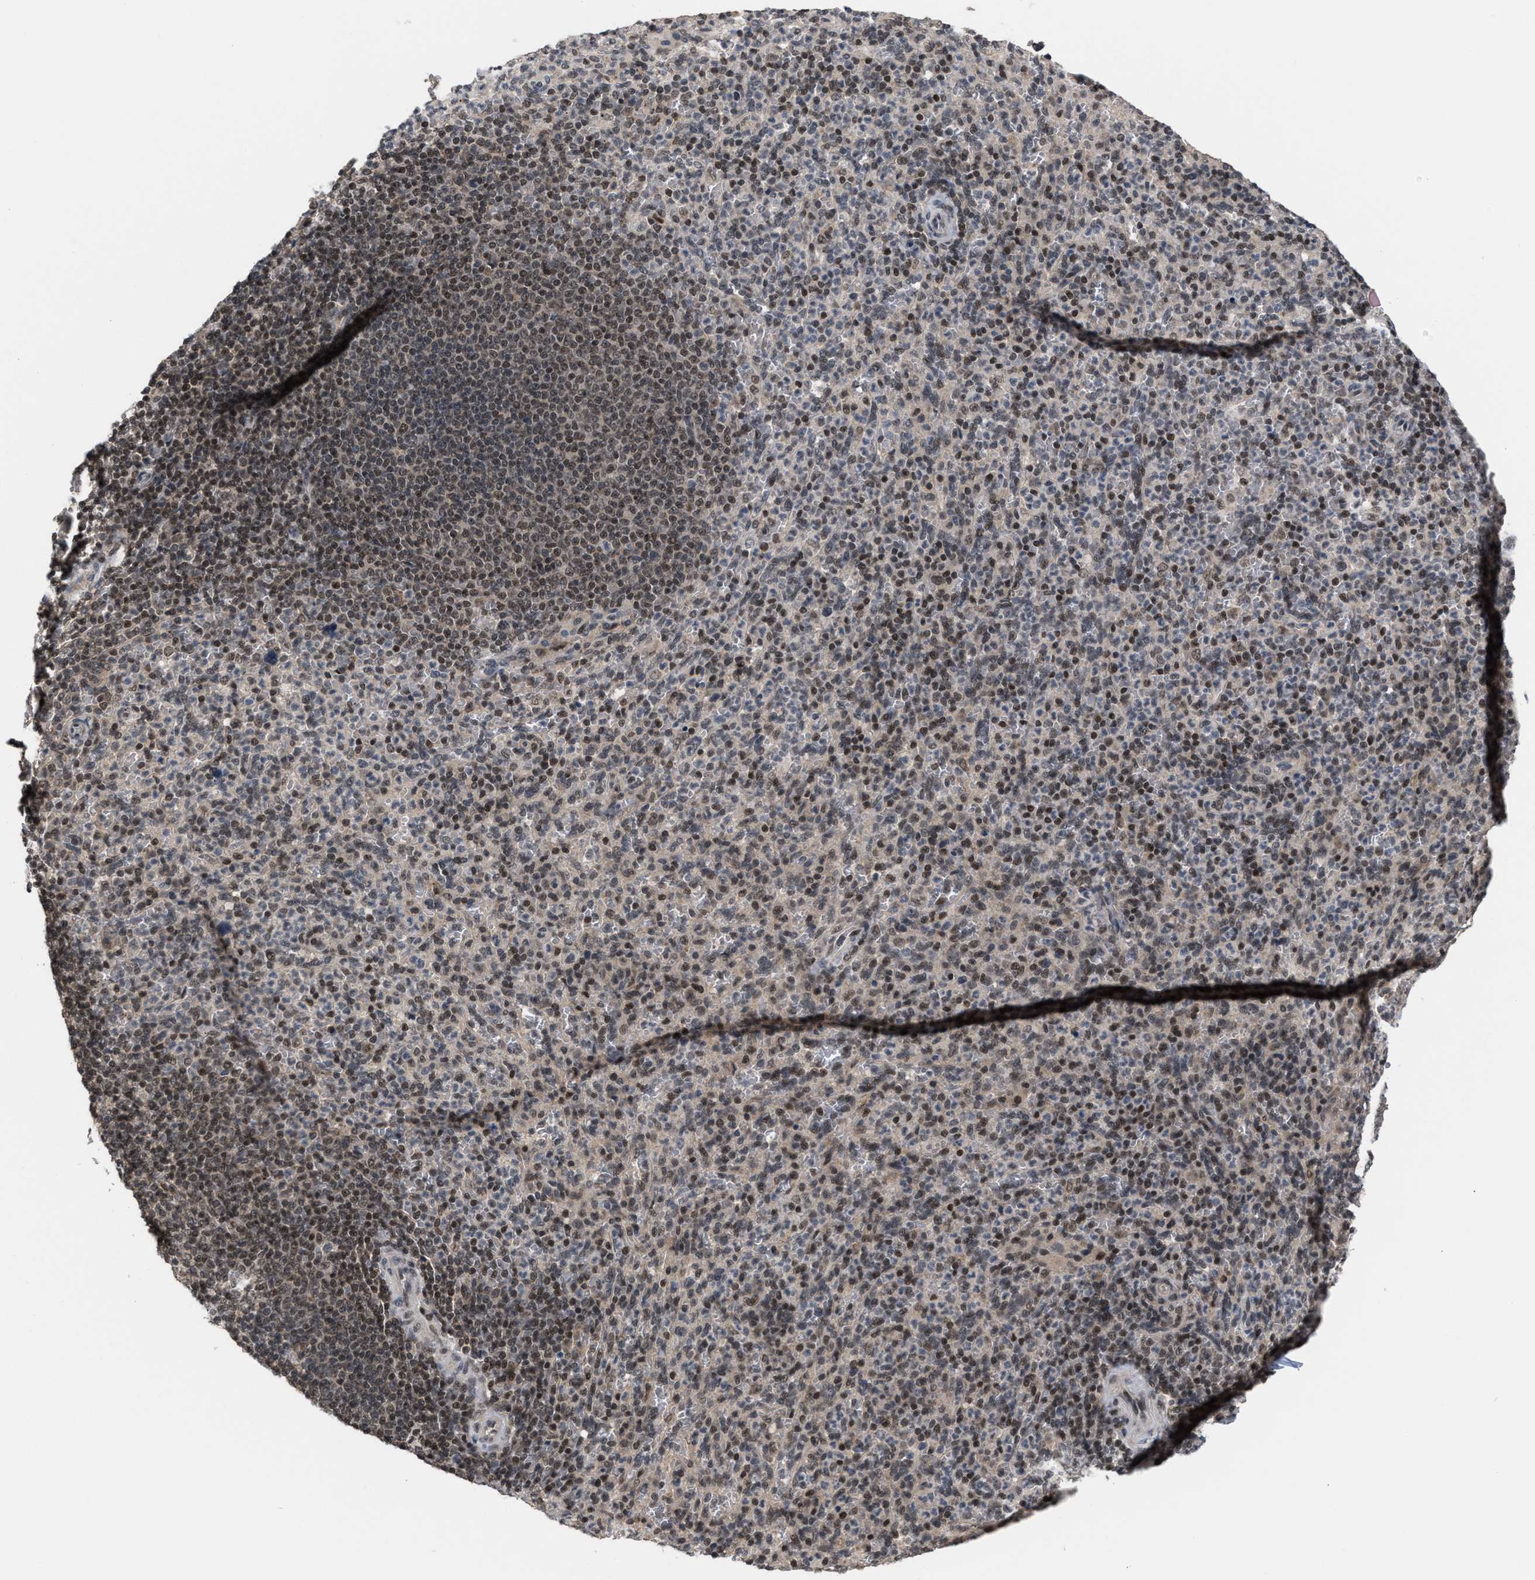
{"staining": {"intensity": "moderate", "quantity": "25%-75%", "location": "nuclear"}, "tissue": "spleen", "cell_type": "Cells in red pulp", "image_type": "normal", "snomed": [{"axis": "morphology", "description": "Normal tissue, NOS"}, {"axis": "topography", "description": "Spleen"}], "caption": "About 25%-75% of cells in red pulp in unremarkable human spleen display moderate nuclear protein positivity as visualized by brown immunohistochemical staining.", "gene": "C9orf78", "patient": {"sex": "male", "age": 36}}